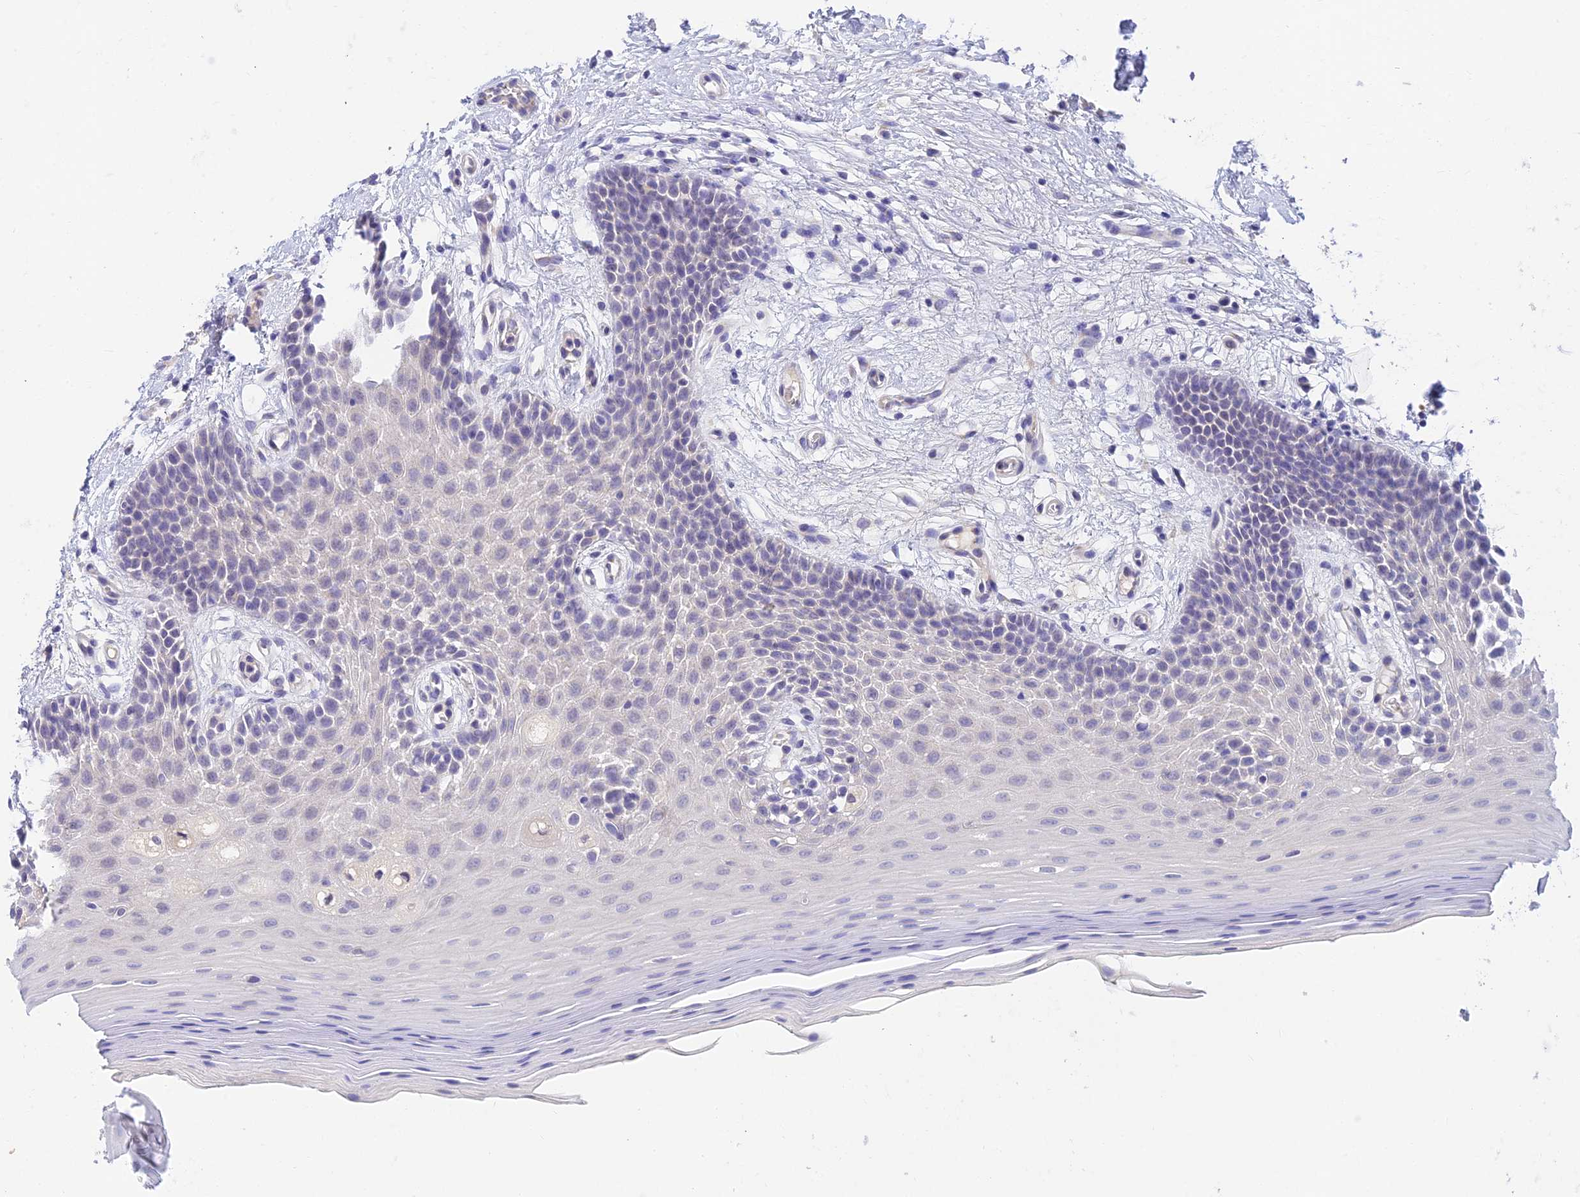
{"staining": {"intensity": "negative", "quantity": "none", "location": "none"}, "tissue": "oral mucosa", "cell_type": "Squamous epithelial cells", "image_type": "normal", "snomed": [{"axis": "morphology", "description": "Normal tissue, NOS"}, {"axis": "topography", "description": "Oral tissue"}, {"axis": "topography", "description": "Tounge, NOS"}], "caption": "A high-resolution photomicrograph shows immunohistochemistry (IHC) staining of benign oral mucosa, which shows no significant staining in squamous epithelial cells. Nuclei are stained in blue.", "gene": "INTS13", "patient": {"sex": "male", "age": 47}}